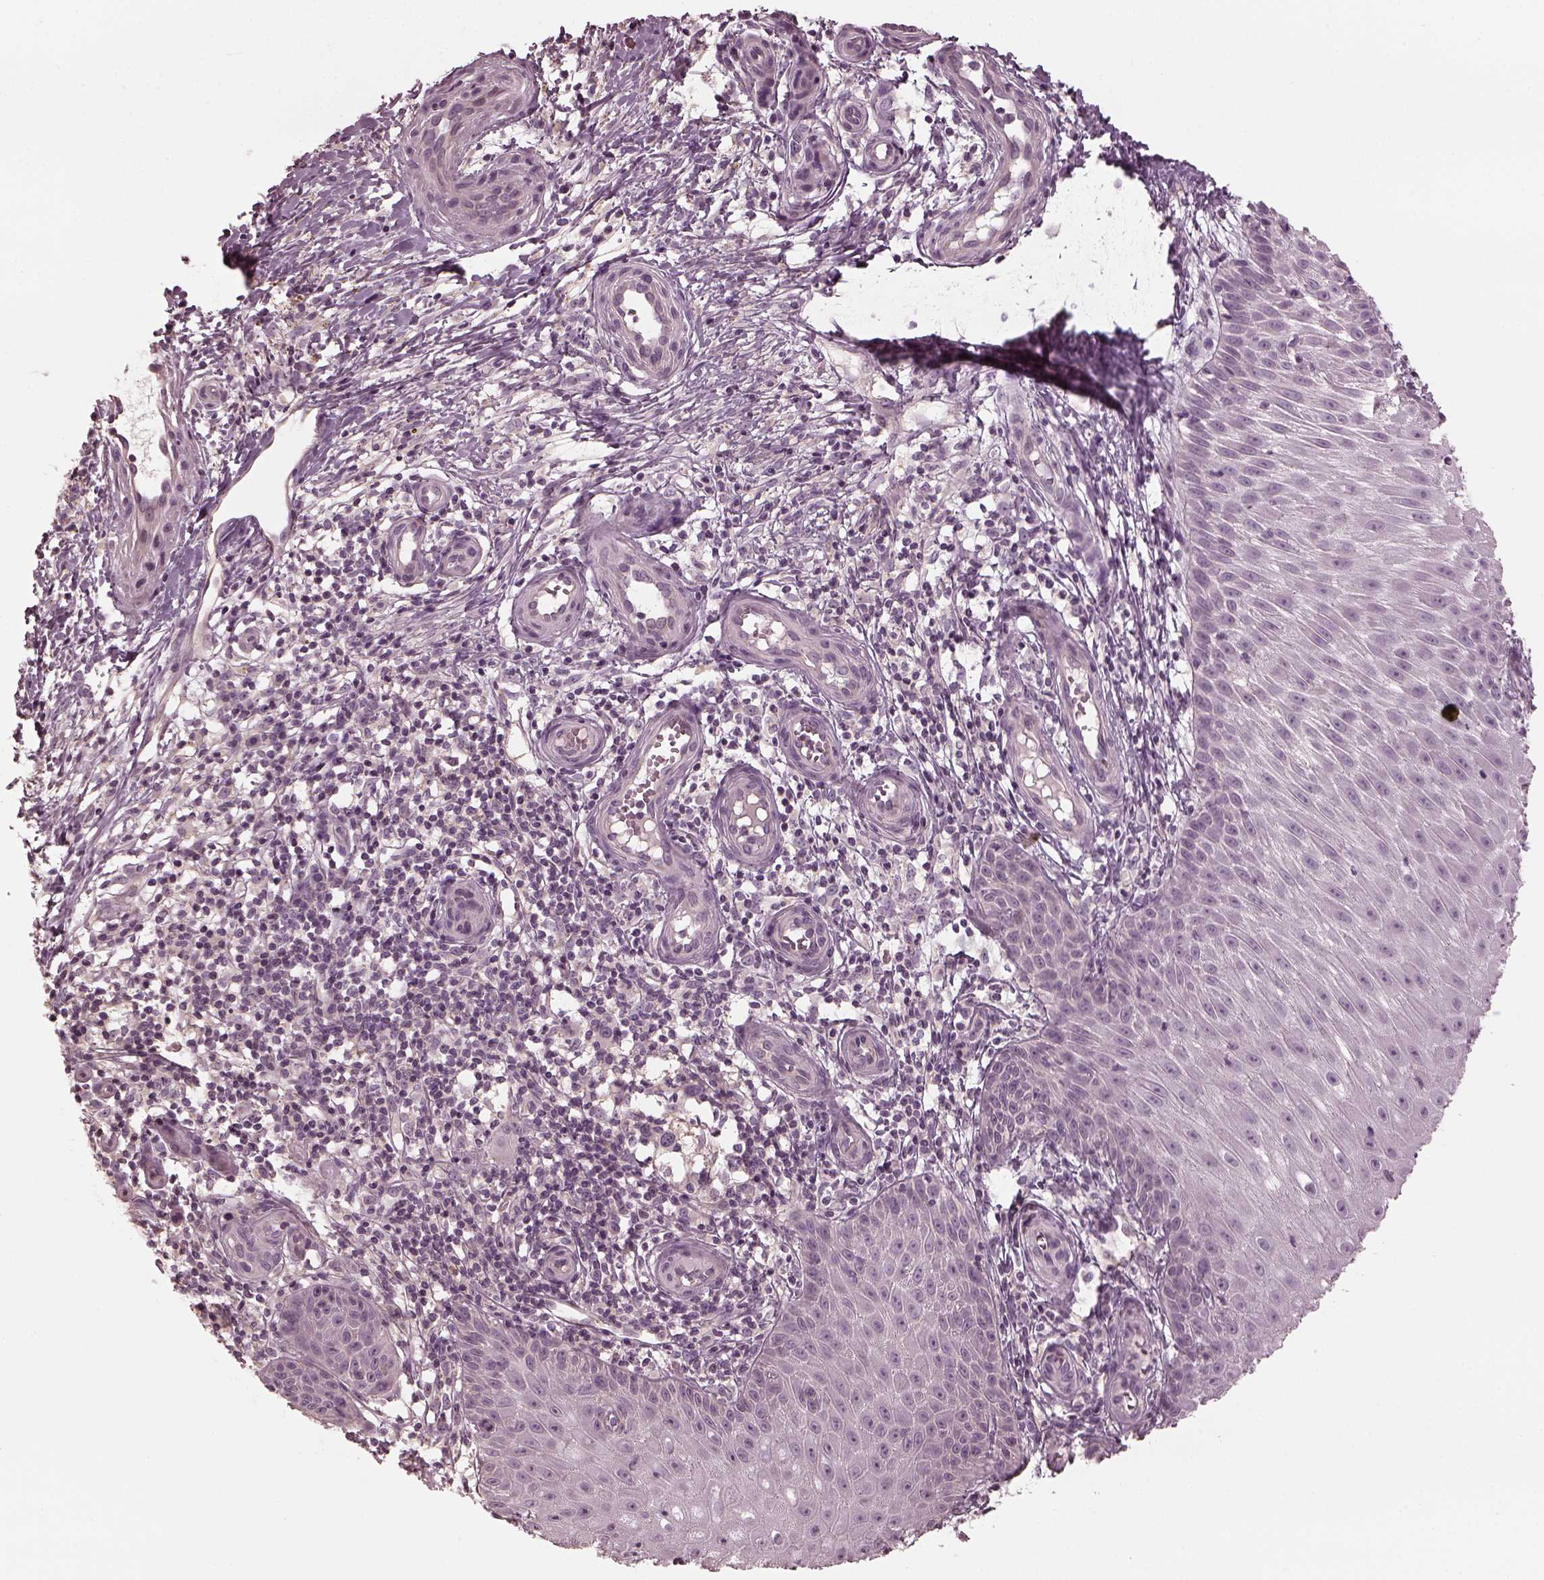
{"staining": {"intensity": "negative", "quantity": "none", "location": "none"}, "tissue": "melanoma", "cell_type": "Tumor cells", "image_type": "cancer", "snomed": [{"axis": "morphology", "description": "Malignant melanoma, NOS"}, {"axis": "topography", "description": "Skin"}], "caption": "The immunohistochemistry photomicrograph has no significant expression in tumor cells of melanoma tissue. (DAB (3,3'-diaminobenzidine) immunohistochemistry with hematoxylin counter stain).", "gene": "CHIT1", "patient": {"sex": "female", "age": 53}}